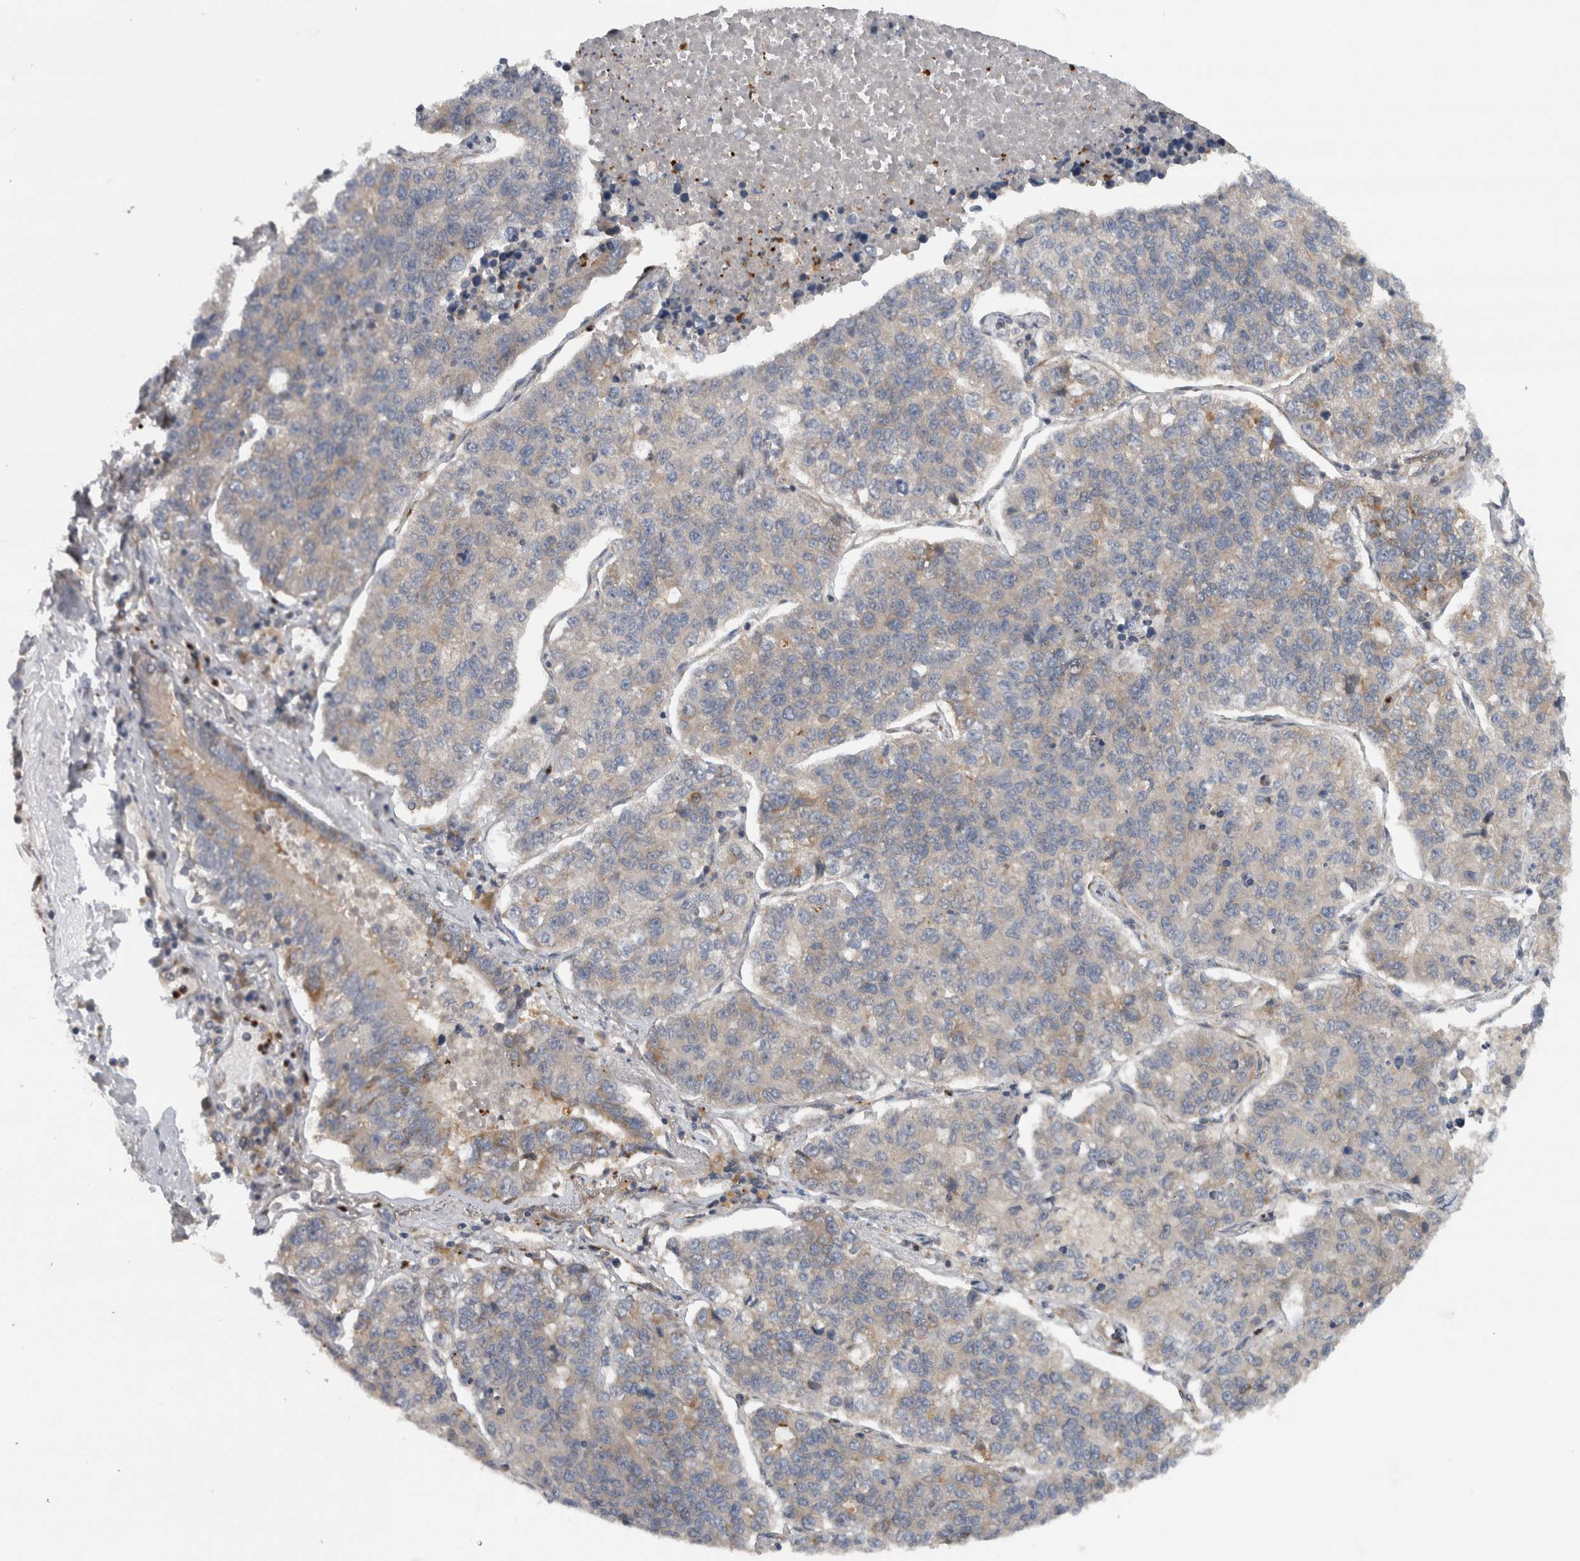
{"staining": {"intensity": "weak", "quantity": "<25%", "location": "cytoplasmic/membranous"}, "tissue": "lung cancer", "cell_type": "Tumor cells", "image_type": "cancer", "snomed": [{"axis": "morphology", "description": "Adenocarcinoma, NOS"}, {"axis": "topography", "description": "Lung"}], "caption": "Lung adenocarcinoma stained for a protein using immunohistochemistry (IHC) displays no positivity tumor cells.", "gene": "PDCD2", "patient": {"sex": "male", "age": 49}}